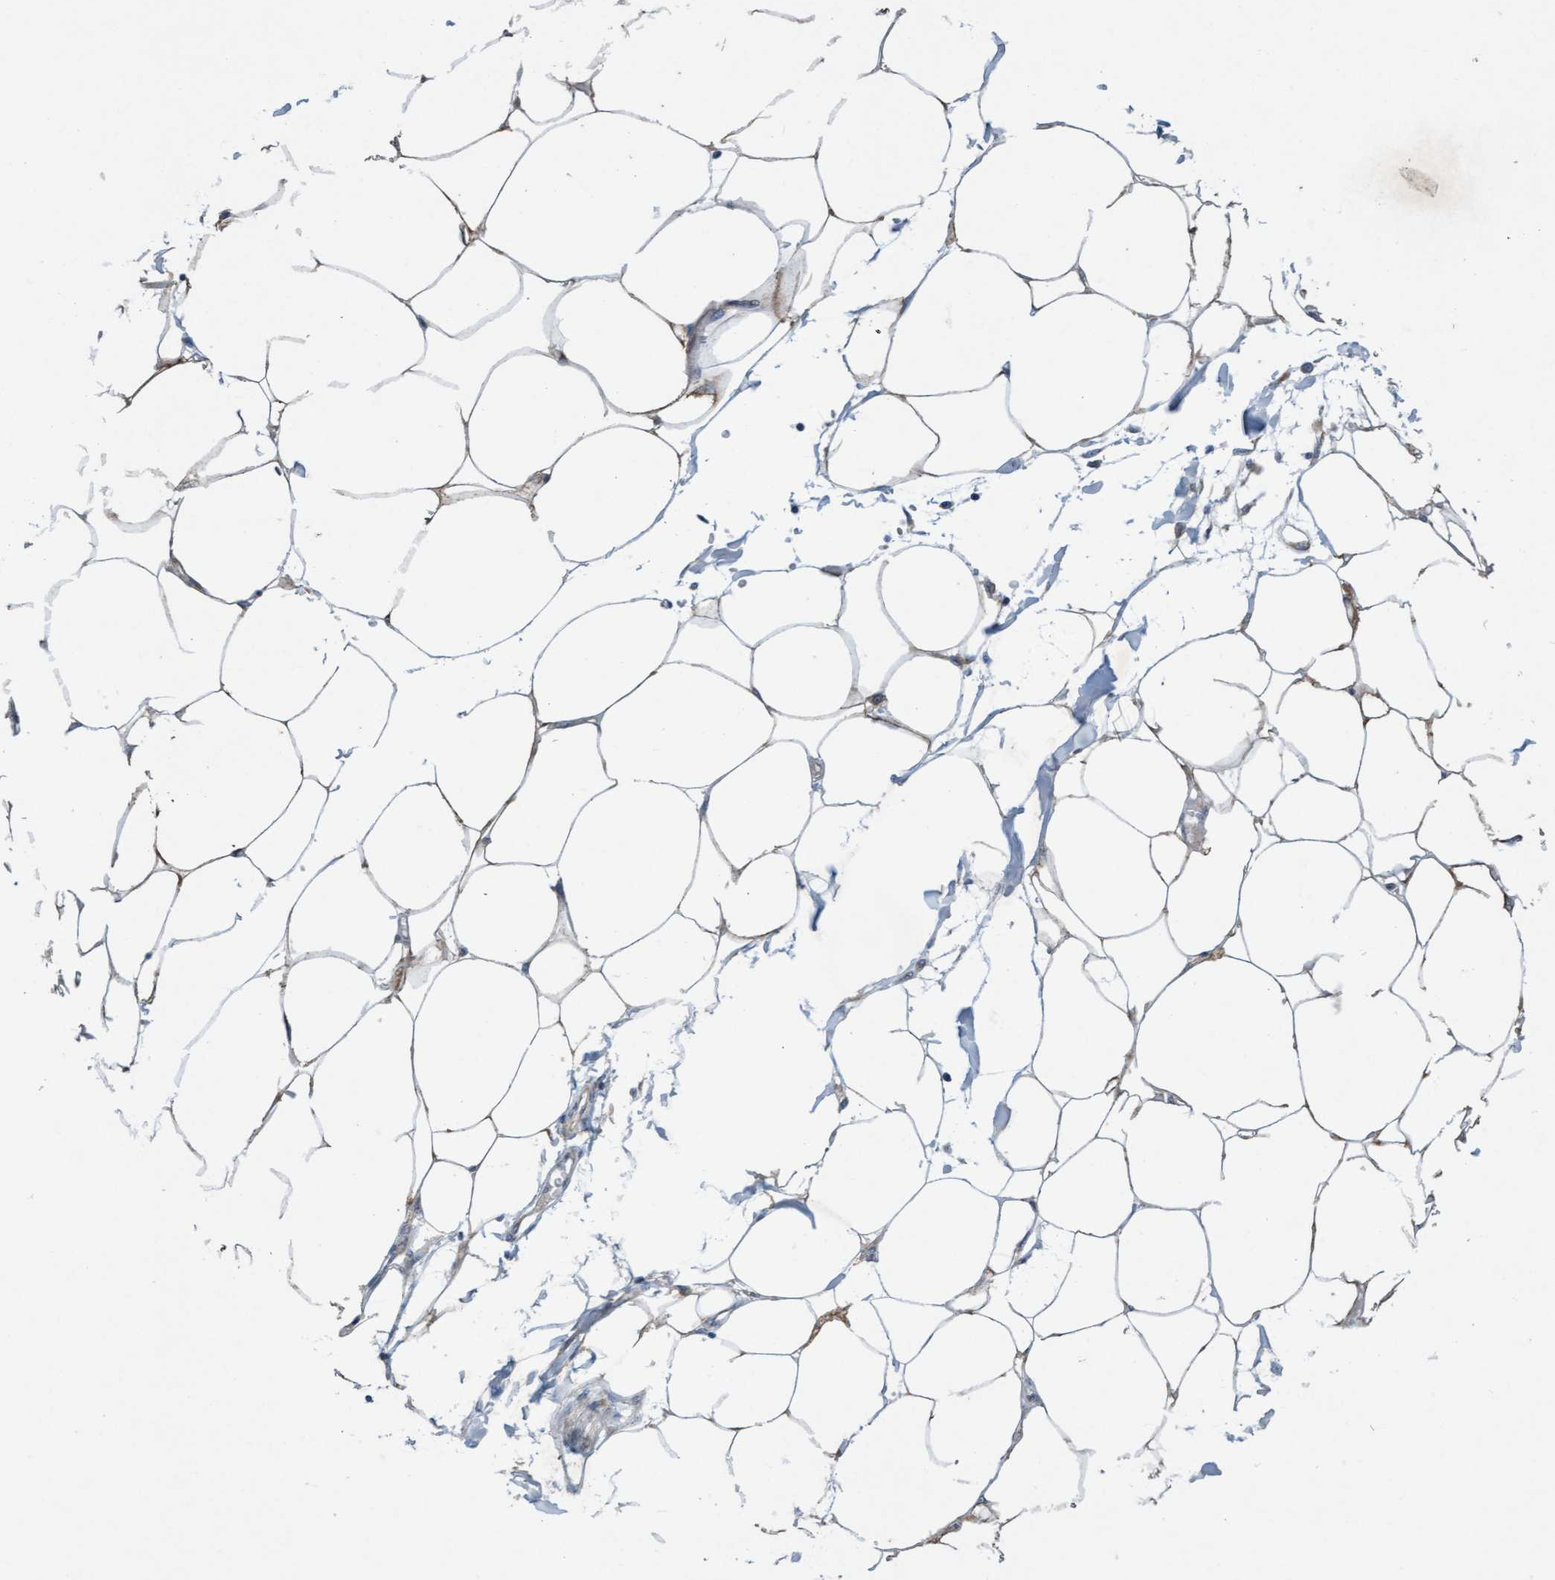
{"staining": {"intensity": "weak", "quantity": "<25%", "location": "cytoplasmic/membranous"}, "tissue": "adipose tissue", "cell_type": "Adipocytes", "image_type": "normal", "snomed": [{"axis": "morphology", "description": "Normal tissue, NOS"}, {"axis": "morphology", "description": "Adenocarcinoma, NOS"}, {"axis": "topography", "description": "Colon"}, {"axis": "topography", "description": "Peripheral nerve tissue"}], "caption": "Adipose tissue stained for a protein using immunohistochemistry demonstrates no positivity adipocytes.", "gene": "DDHD2", "patient": {"sex": "male", "age": 14}}